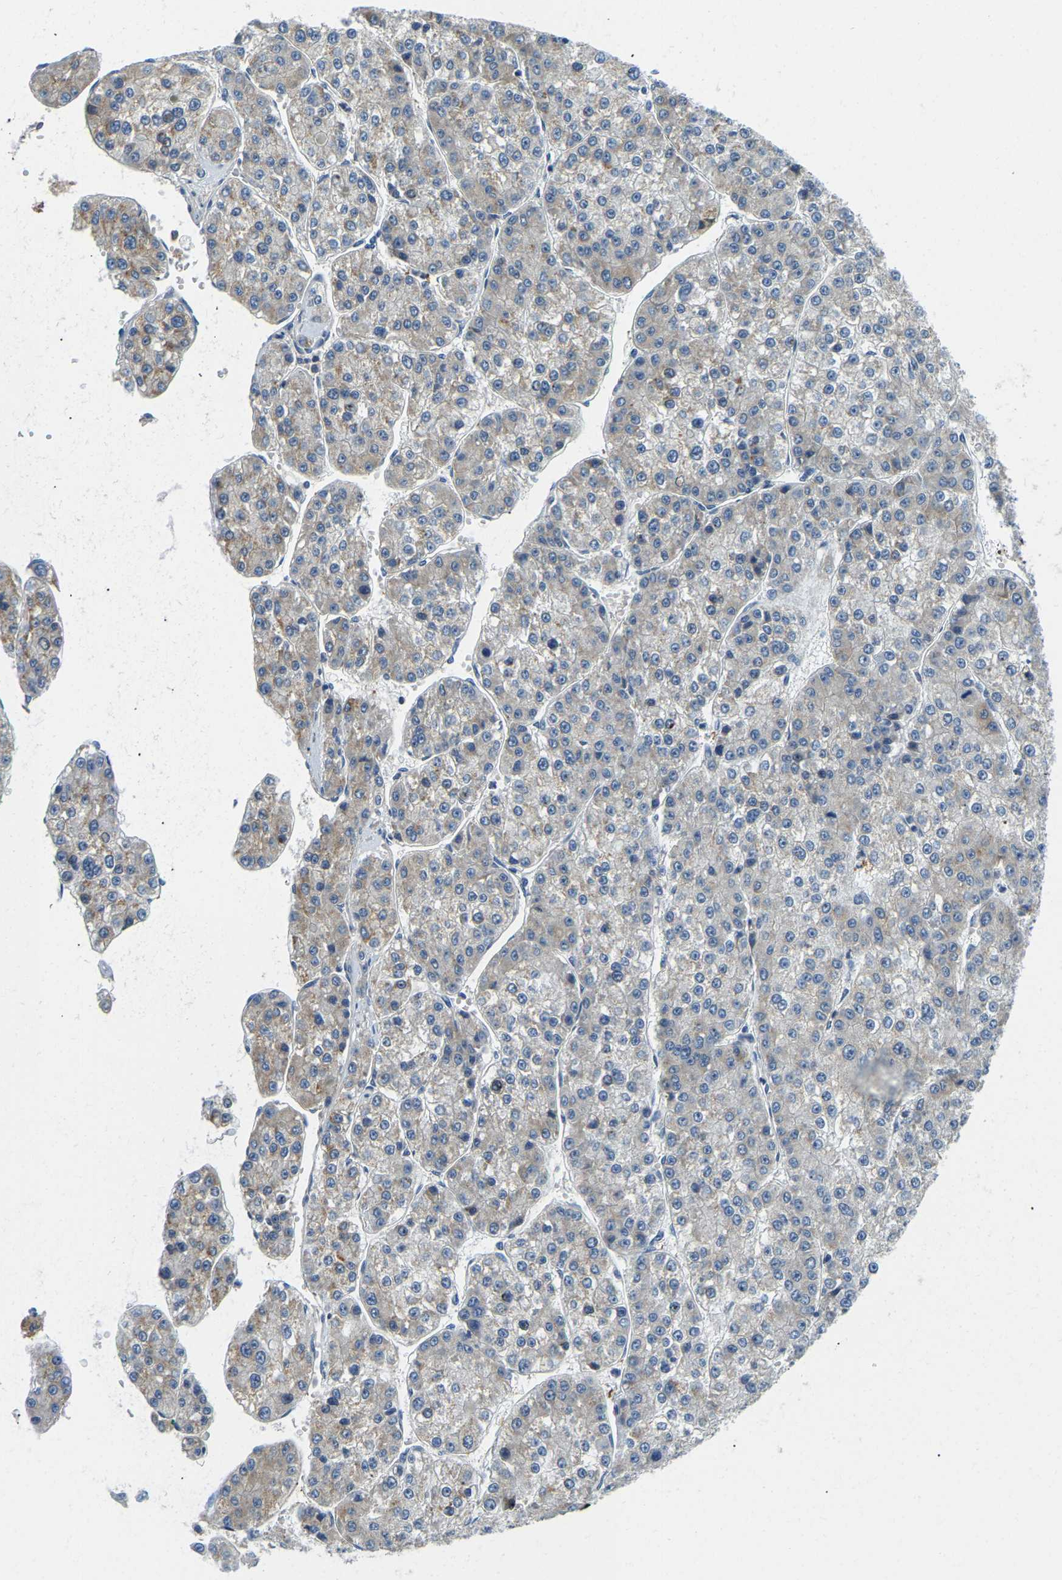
{"staining": {"intensity": "moderate", "quantity": "<25%", "location": "cytoplasmic/membranous"}, "tissue": "liver cancer", "cell_type": "Tumor cells", "image_type": "cancer", "snomed": [{"axis": "morphology", "description": "Carcinoma, Hepatocellular, NOS"}, {"axis": "topography", "description": "Liver"}], "caption": "Liver cancer tissue displays moderate cytoplasmic/membranous expression in approximately <25% of tumor cells, visualized by immunohistochemistry.", "gene": "RRP1", "patient": {"sex": "female", "age": 73}}